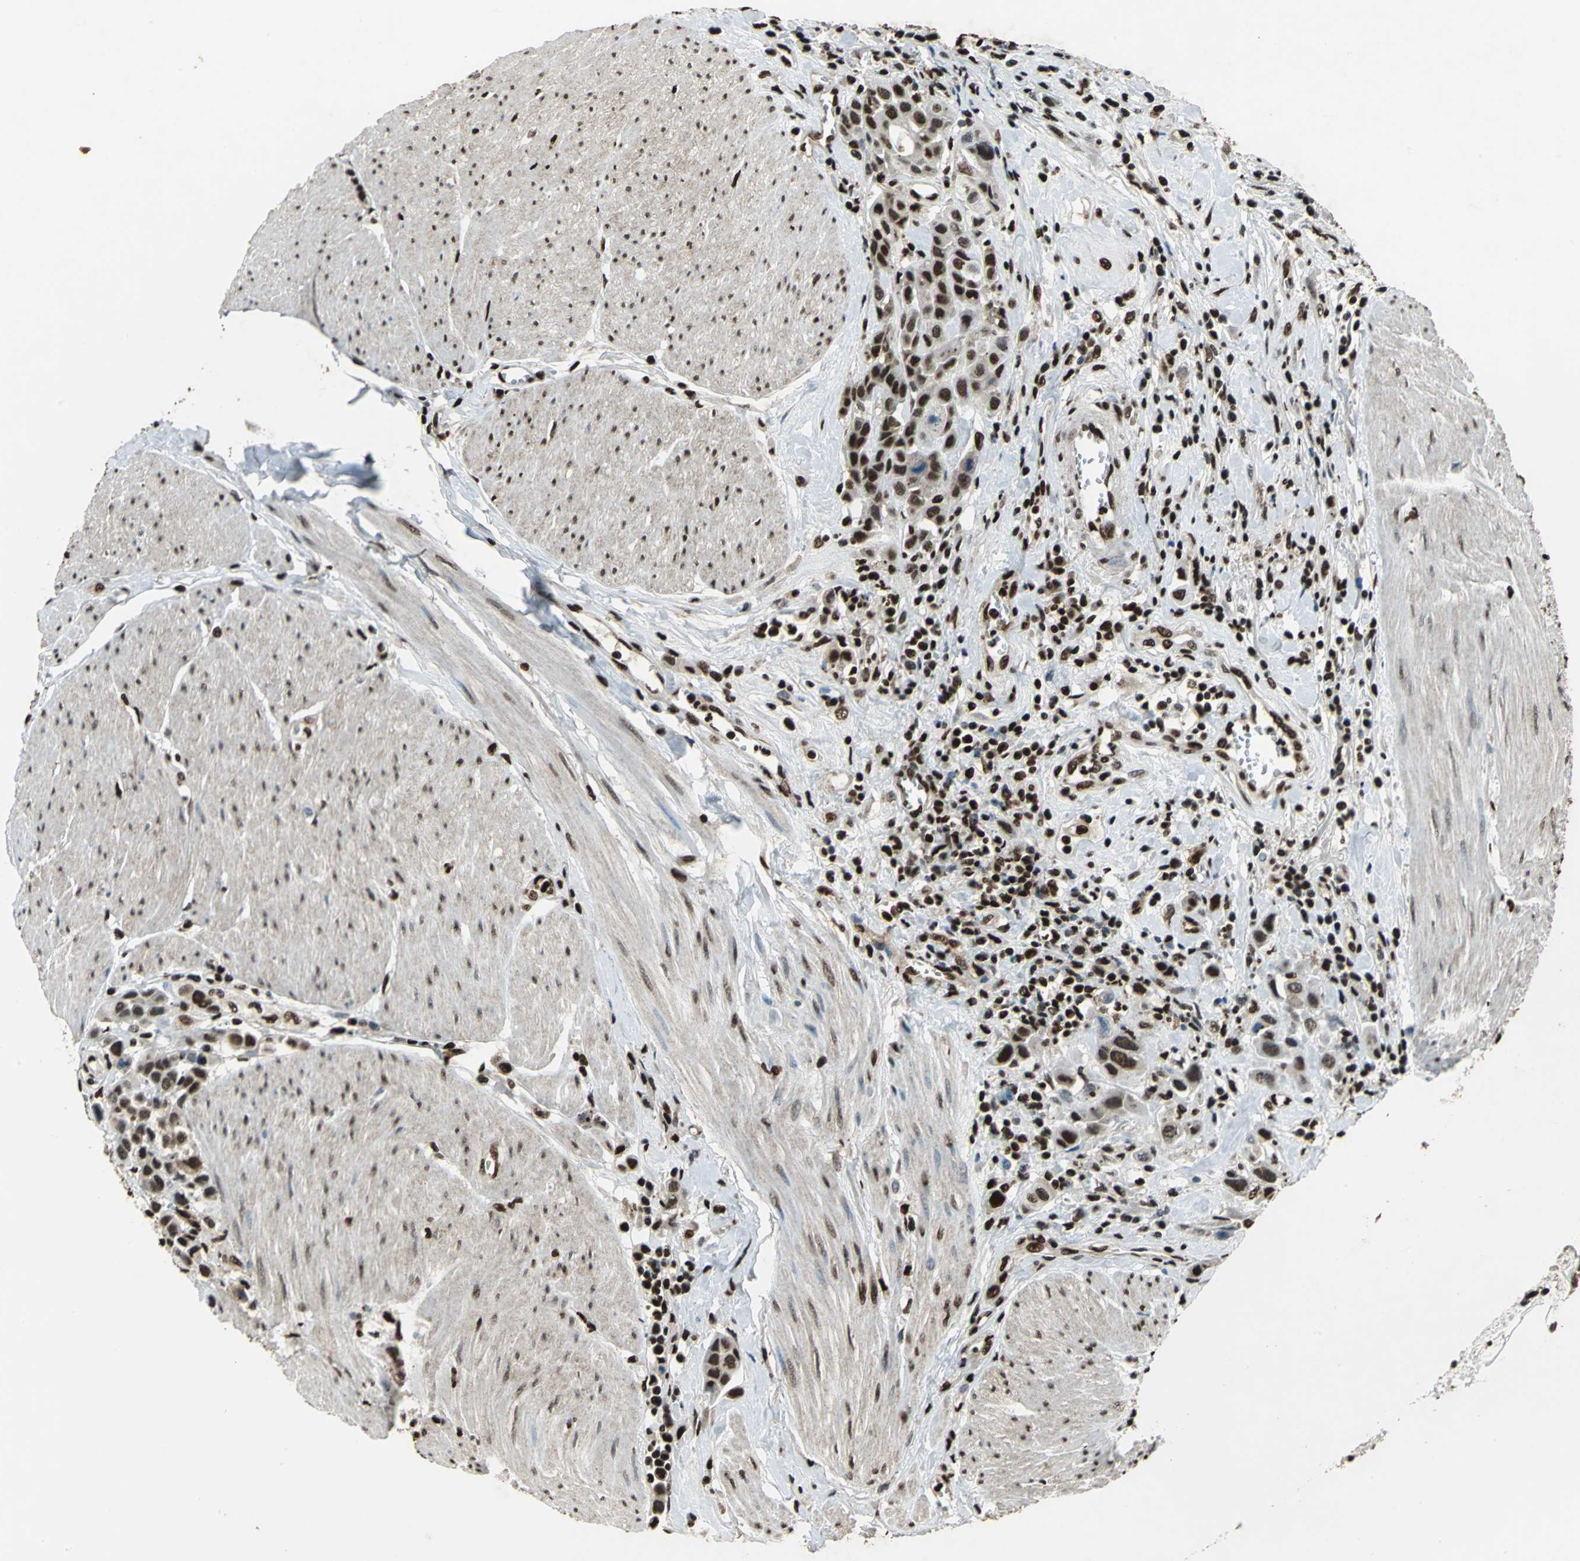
{"staining": {"intensity": "strong", "quantity": ">75%", "location": "nuclear"}, "tissue": "urothelial cancer", "cell_type": "Tumor cells", "image_type": "cancer", "snomed": [{"axis": "morphology", "description": "Urothelial carcinoma, High grade"}, {"axis": "topography", "description": "Urinary bladder"}], "caption": "Protein positivity by immunohistochemistry (IHC) exhibits strong nuclear staining in approximately >75% of tumor cells in urothelial cancer. (DAB (3,3'-diaminobenzidine) IHC with brightfield microscopy, high magnification).", "gene": "ANP32A", "patient": {"sex": "male", "age": 50}}